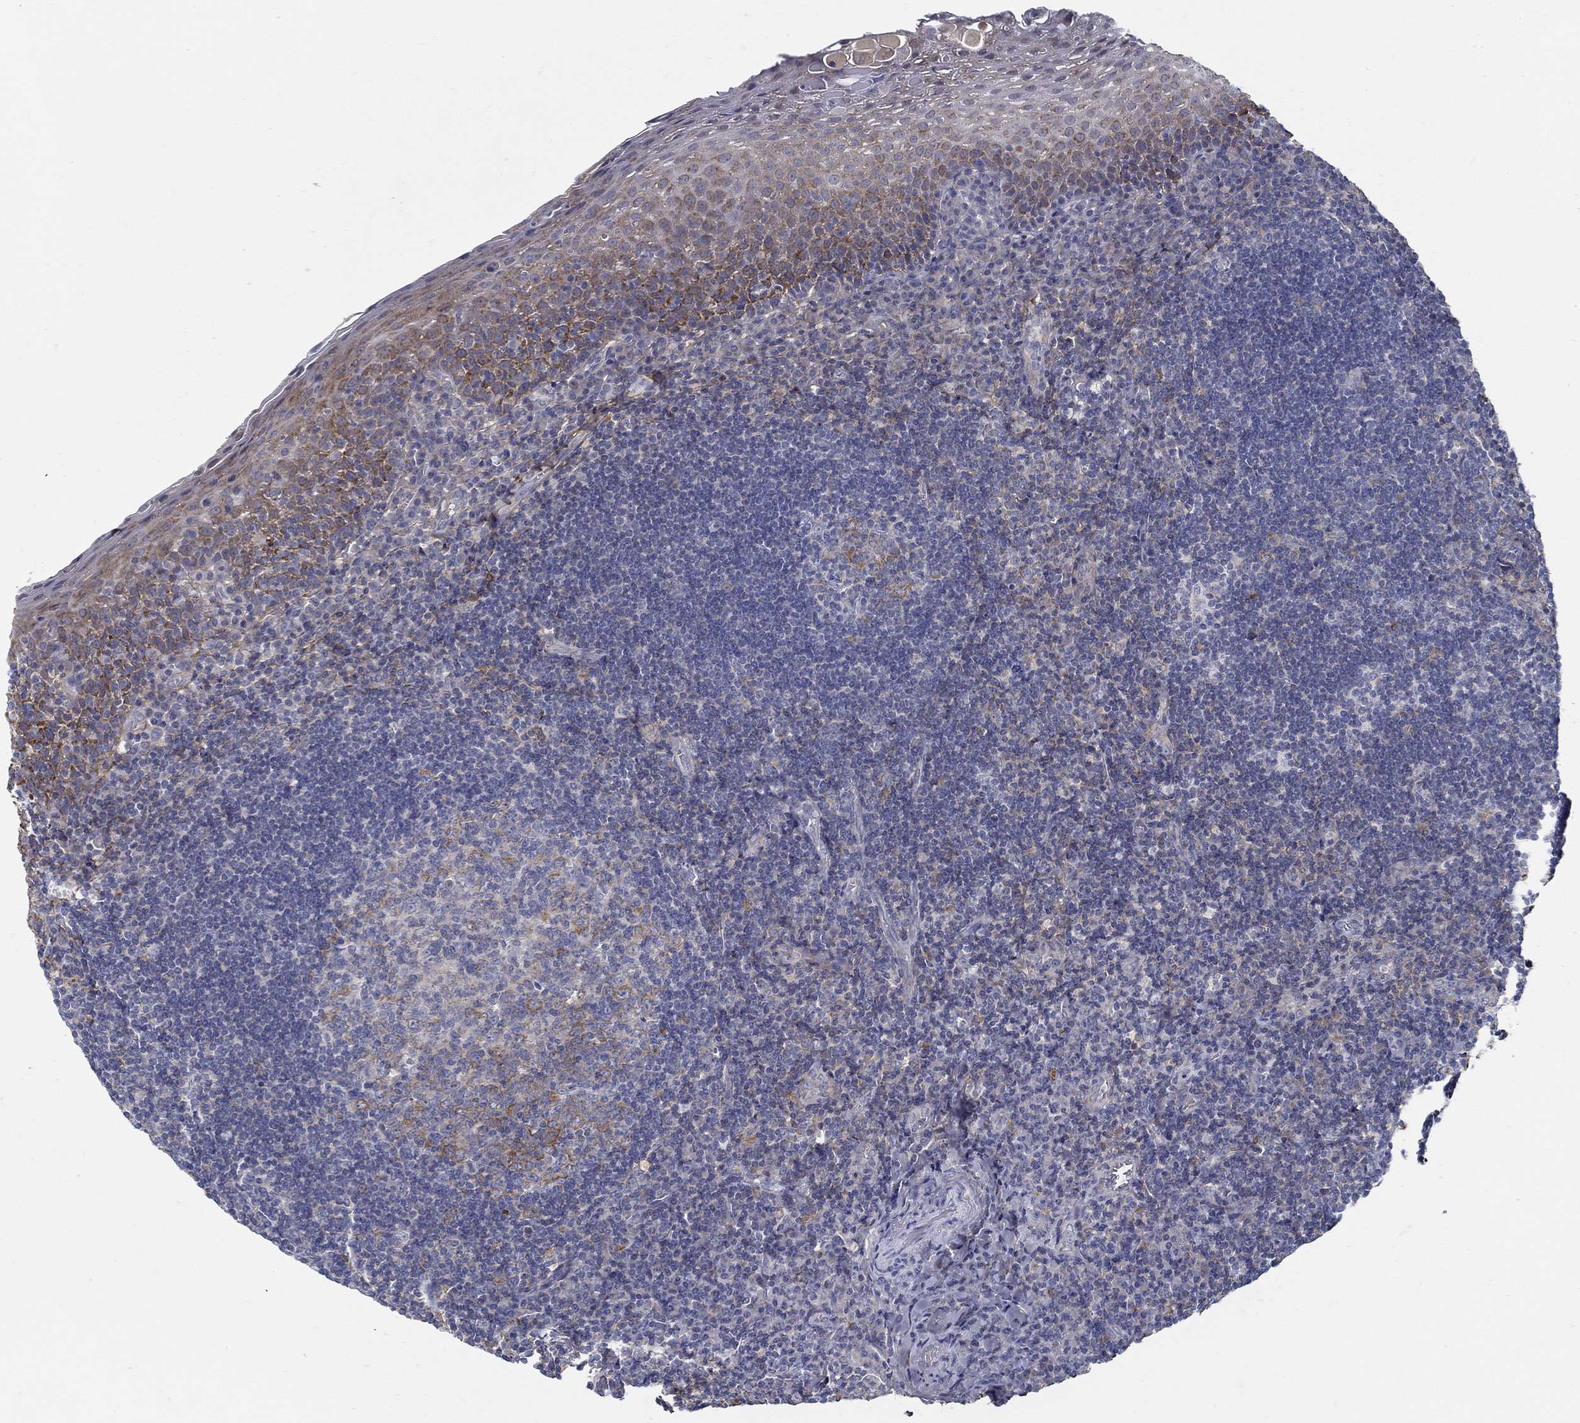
{"staining": {"intensity": "moderate", "quantity": "<25%", "location": "cytoplasmic/membranous"}, "tissue": "tonsil", "cell_type": "Germinal center cells", "image_type": "normal", "snomed": [{"axis": "morphology", "description": "Normal tissue, NOS"}, {"axis": "morphology", "description": "Inflammation, NOS"}, {"axis": "topography", "description": "Tonsil"}], "caption": "Protein staining of unremarkable tonsil exhibits moderate cytoplasmic/membranous expression in about <25% of germinal center cells.", "gene": "TGFBI", "patient": {"sex": "female", "age": 31}}